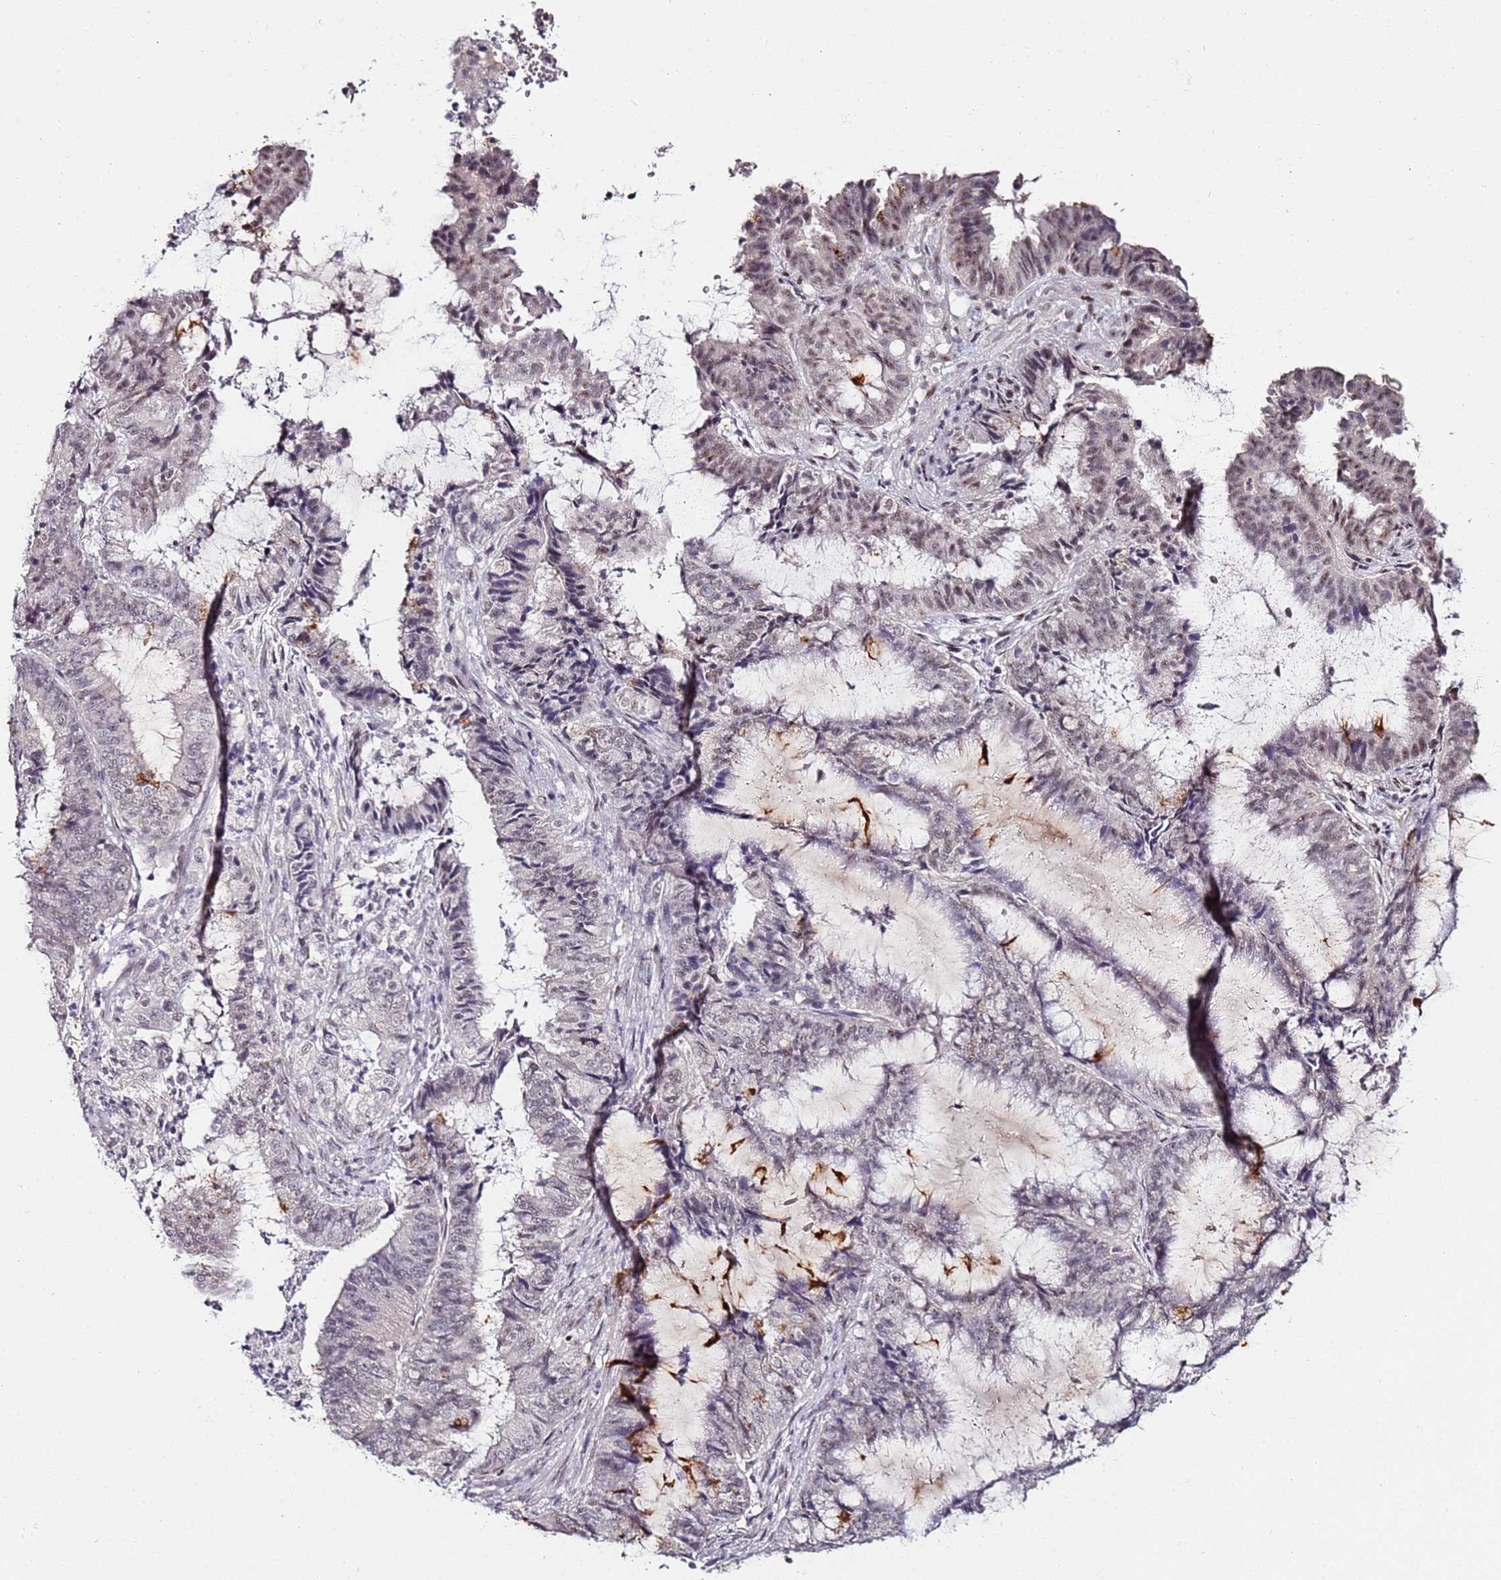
{"staining": {"intensity": "weak", "quantity": "<25%", "location": "nuclear"}, "tissue": "endometrial cancer", "cell_type": "Tumor cells", "image_type": "cancer", "snomed": [{"axis": "morphology", "description": "Adenocarcinoma, NOS"}, {"axis": "topography", "description": "Endometrium"}], "caption": "Human endometrial adenocarcinoma stained for a protein using IHC reveals no staining in tumor cells.", "gene": "DUSP28", "patient": {"sex": "female", "age": 51}}